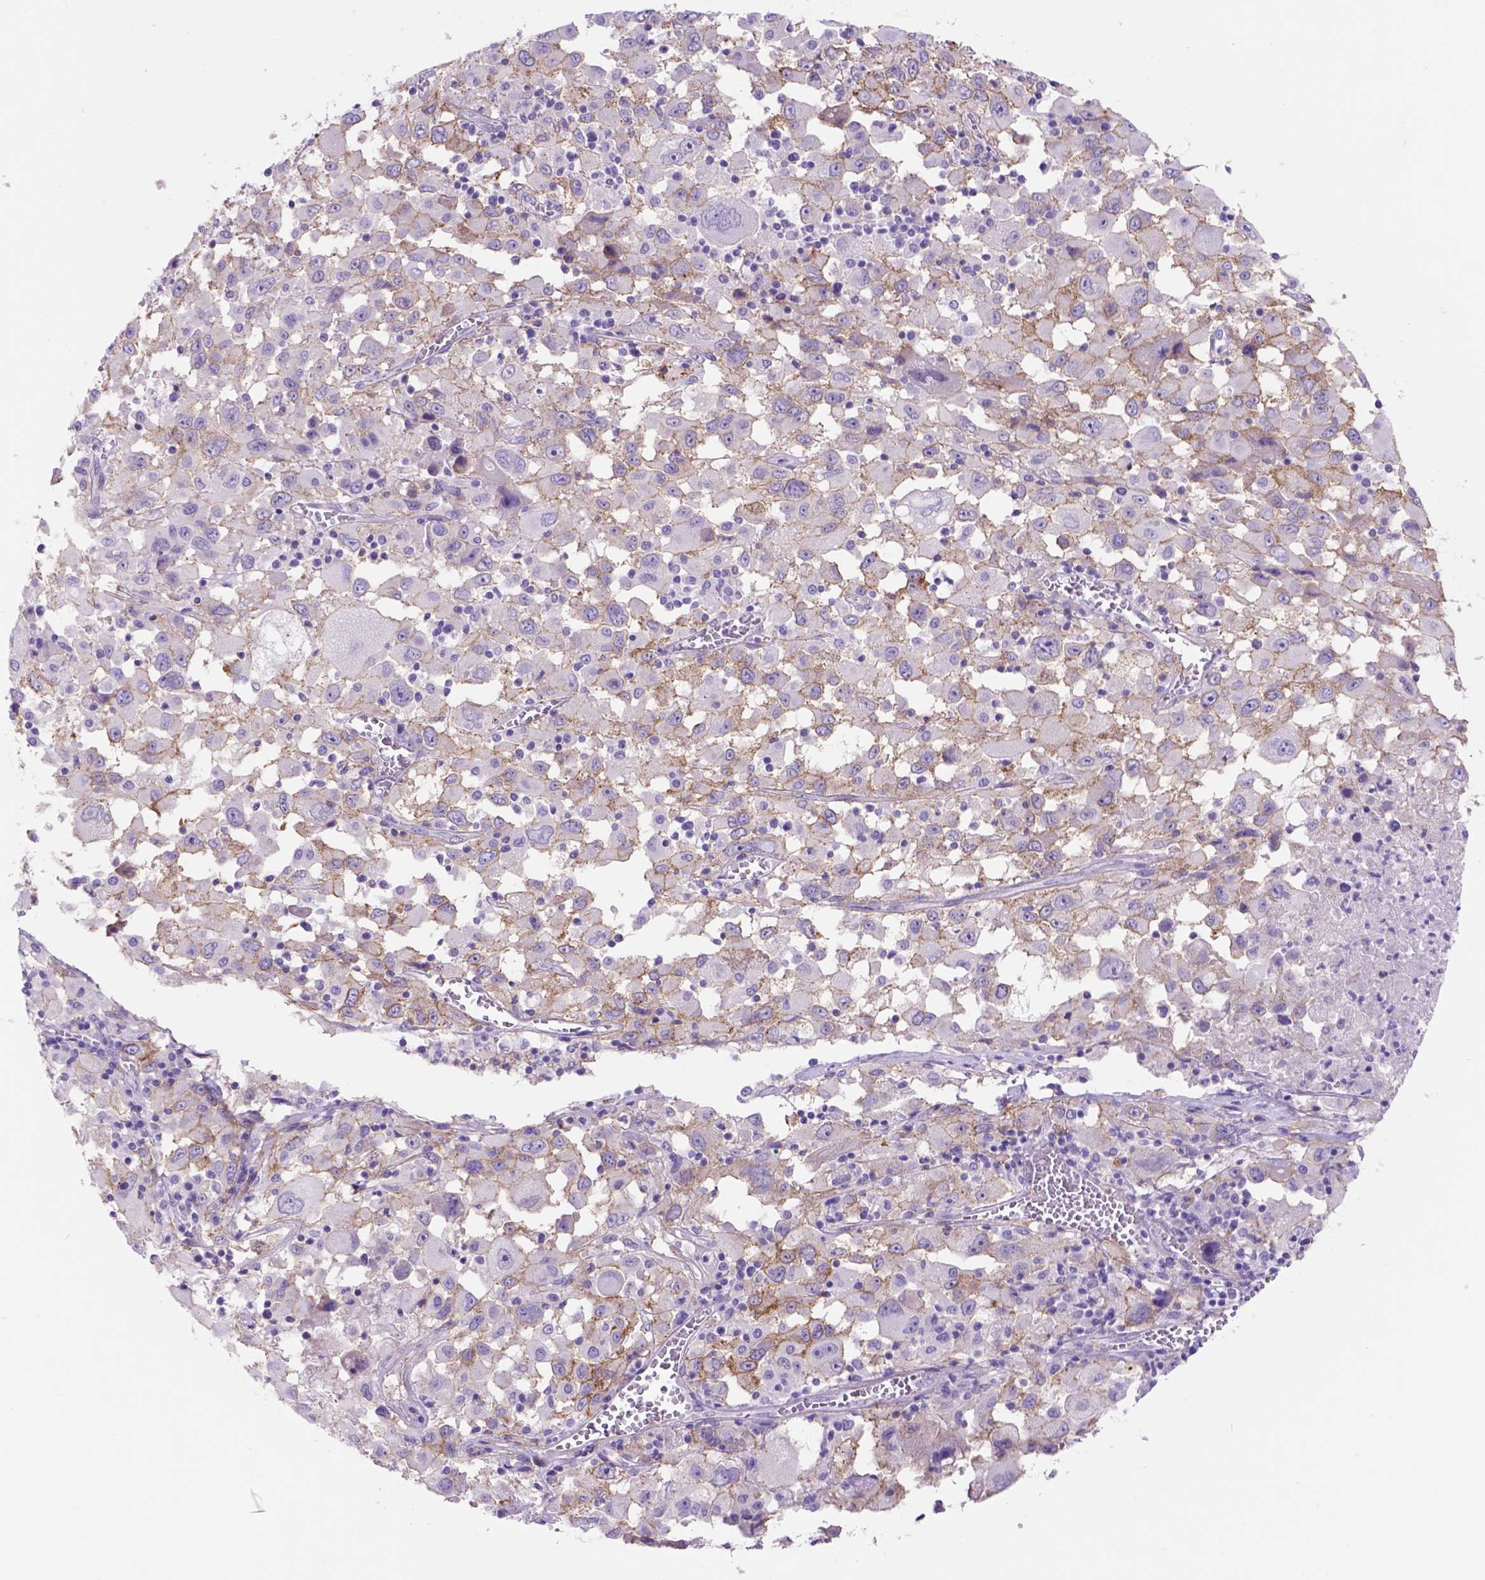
{"staining": {"intensity": "weak", "quantity": ">75%", "location": "cytoplasmic/membranous"}, "tissue": "melanoma", "cell_type": "Tumor cells", "image_type": "cancer", "snomed": [{"axis": "morphology", "description": "Malignant melanoma, Metastatic site"}, {"axis": "topography", "description": "Soft tissue"}], "caption": "An image of human melanoma stained for a protein displays weak cytoplasmic/membranous brown staining in tumor cells.", "gene": "EGFR", "patient": {"sex": "male", "age": 50}}